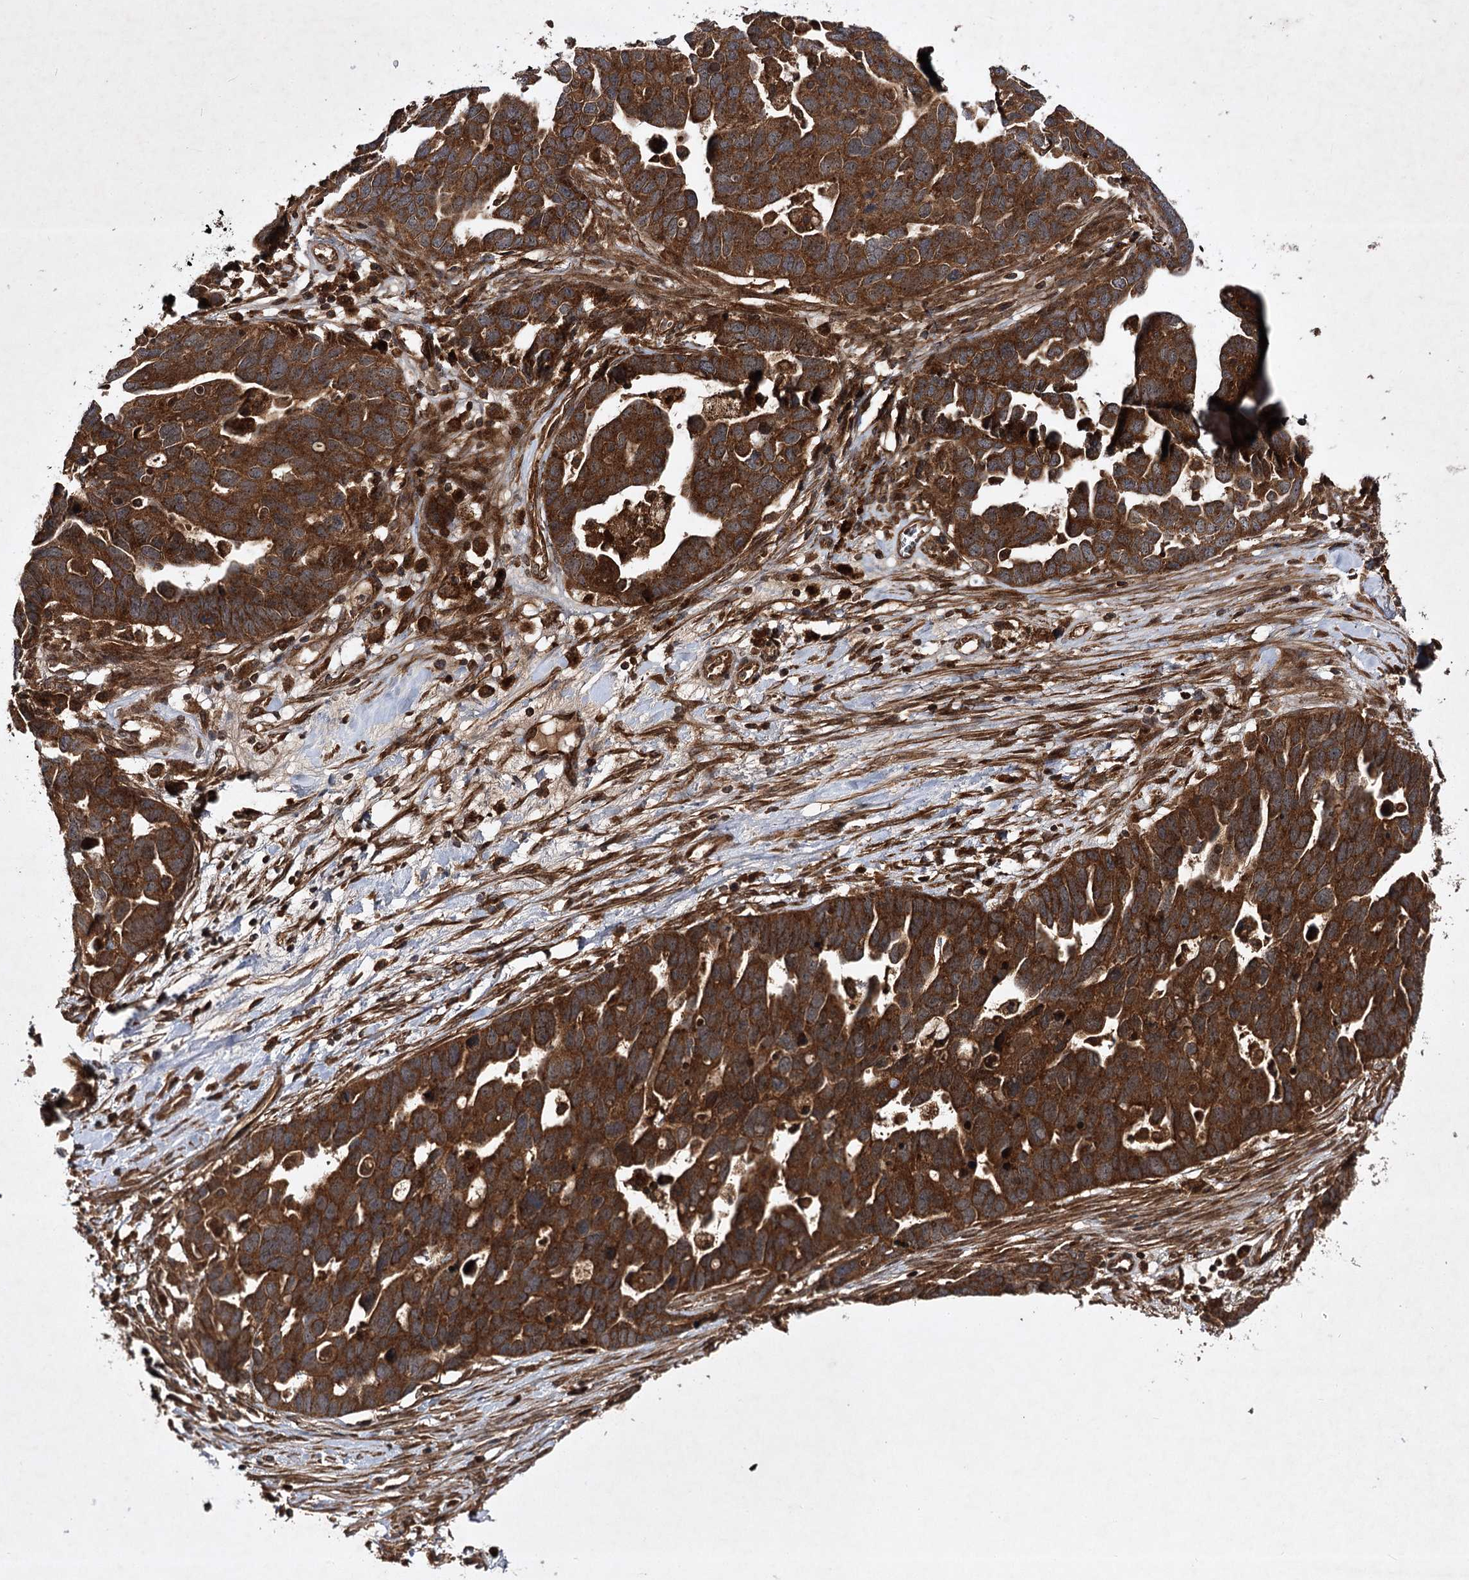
{"staining": {"intensity": "strong", "quantity": ">75%", "location": "cytoplasmic/membranous"}, "tissue": "ovarian cancer", "cell_type": "Tumor cells", "image_type": "cancer", "snomed": [{"axis": "morphology", "description": "Cystadenocarcinoma, serous, NOS"}, {"axis": "topography", "description": "Ovary"}], "caption": "IHC histopathology image of human ovarian cancer (serous cystadenocarcinoma) stained for a protein (brown), which exhibits high levels of strong cytoplasmic/membranous expression in approximately >75% of tumor cells.", "gene": "DNAJC13", "patient": {"sex": "female", "age": 54}}